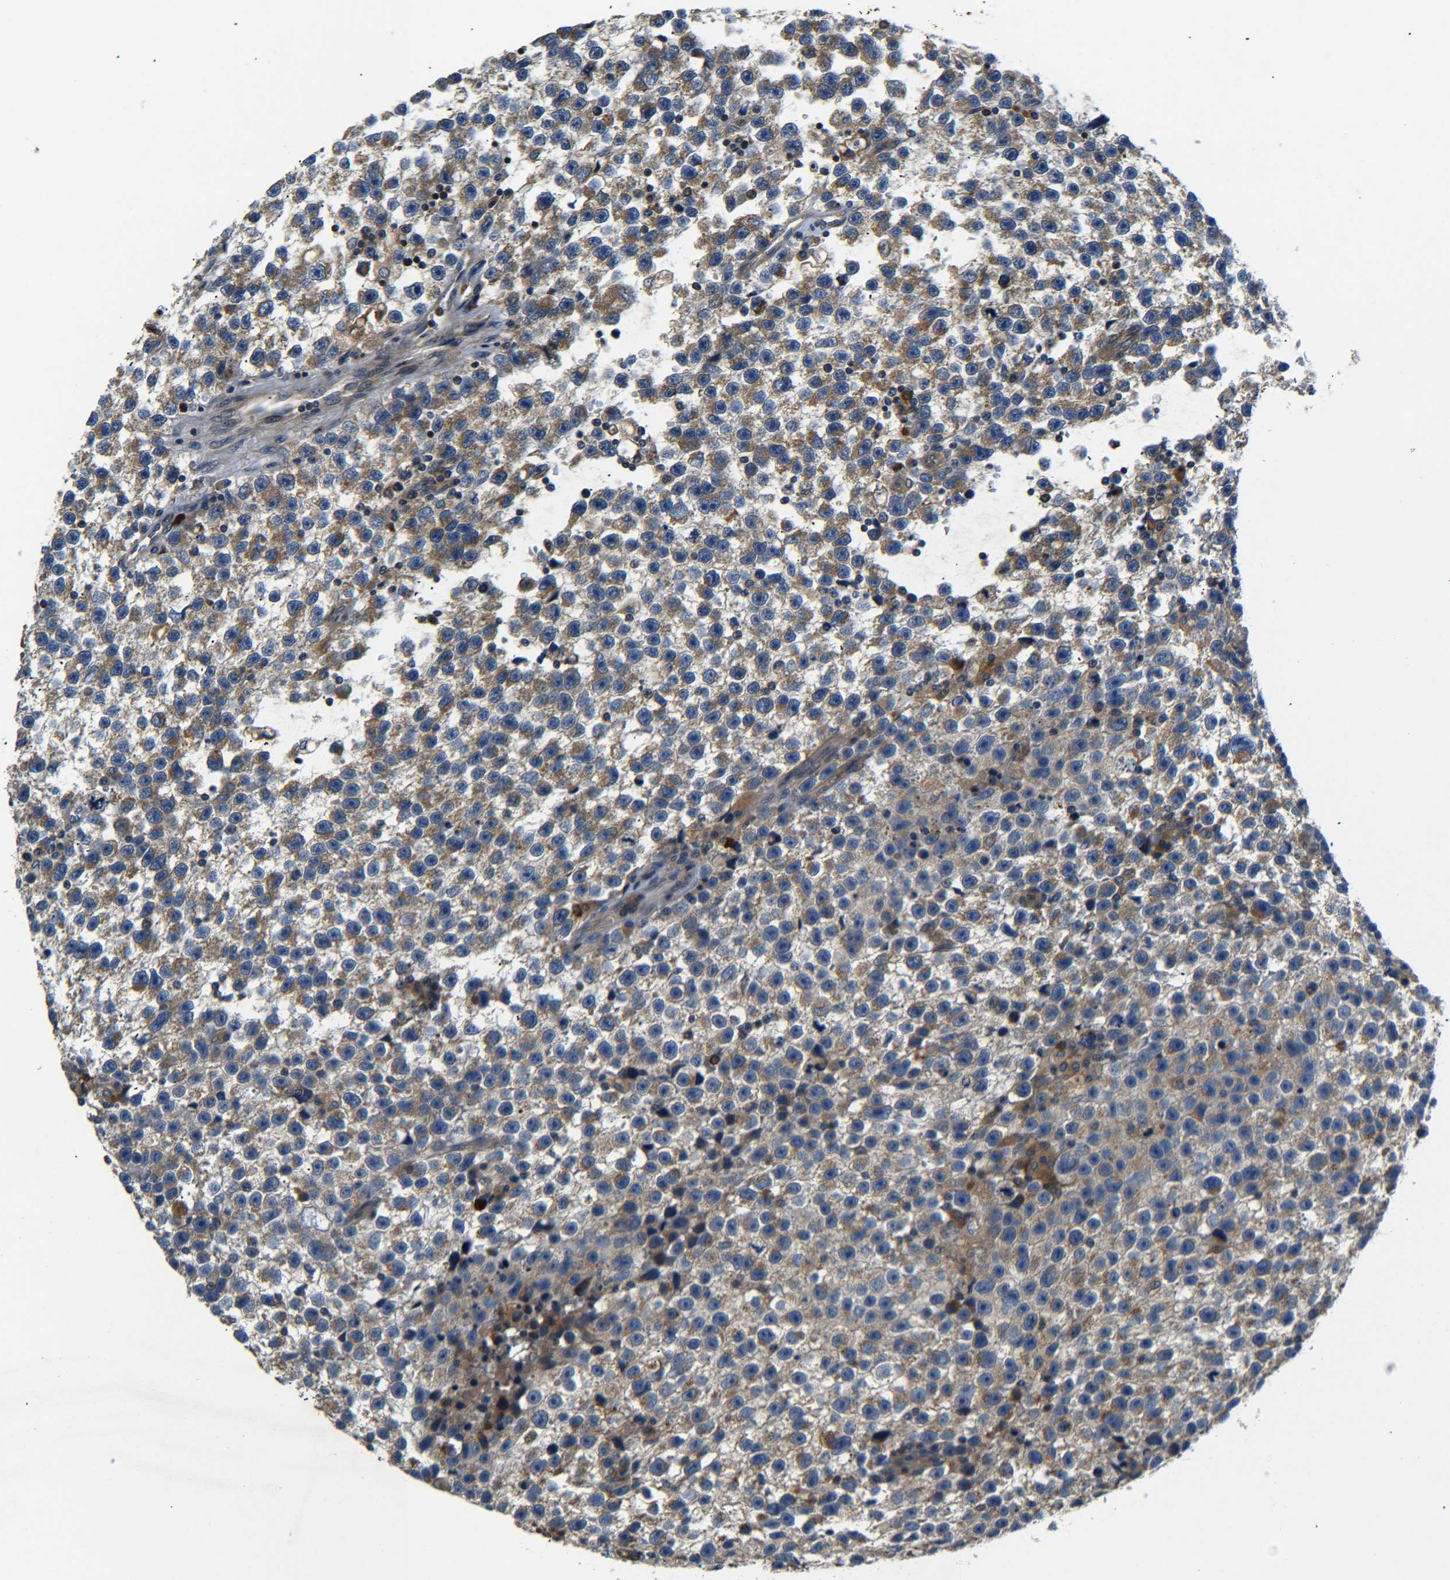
{"staining": {"intensity": "moderate", "quantity": ">75%", "location": "cytoplasmic/membranous"}, "tissue": "testis cancer", "cell_type": "Tumor cells", "image_type": "cancer", "snomed": [{"axis": "morphology", "description": "Seminoma, NOS"}, {"axis": "topography", "description": "Testis"}], "caption": "This histopathology image demonstrates IHC staining of seminoma (testis), with medium moderate cytoplasmic/membranous expression in approximately >75% of tumor cells.", "gene": "RAB1B", "patient": {"sex": "male", "age": 33}}